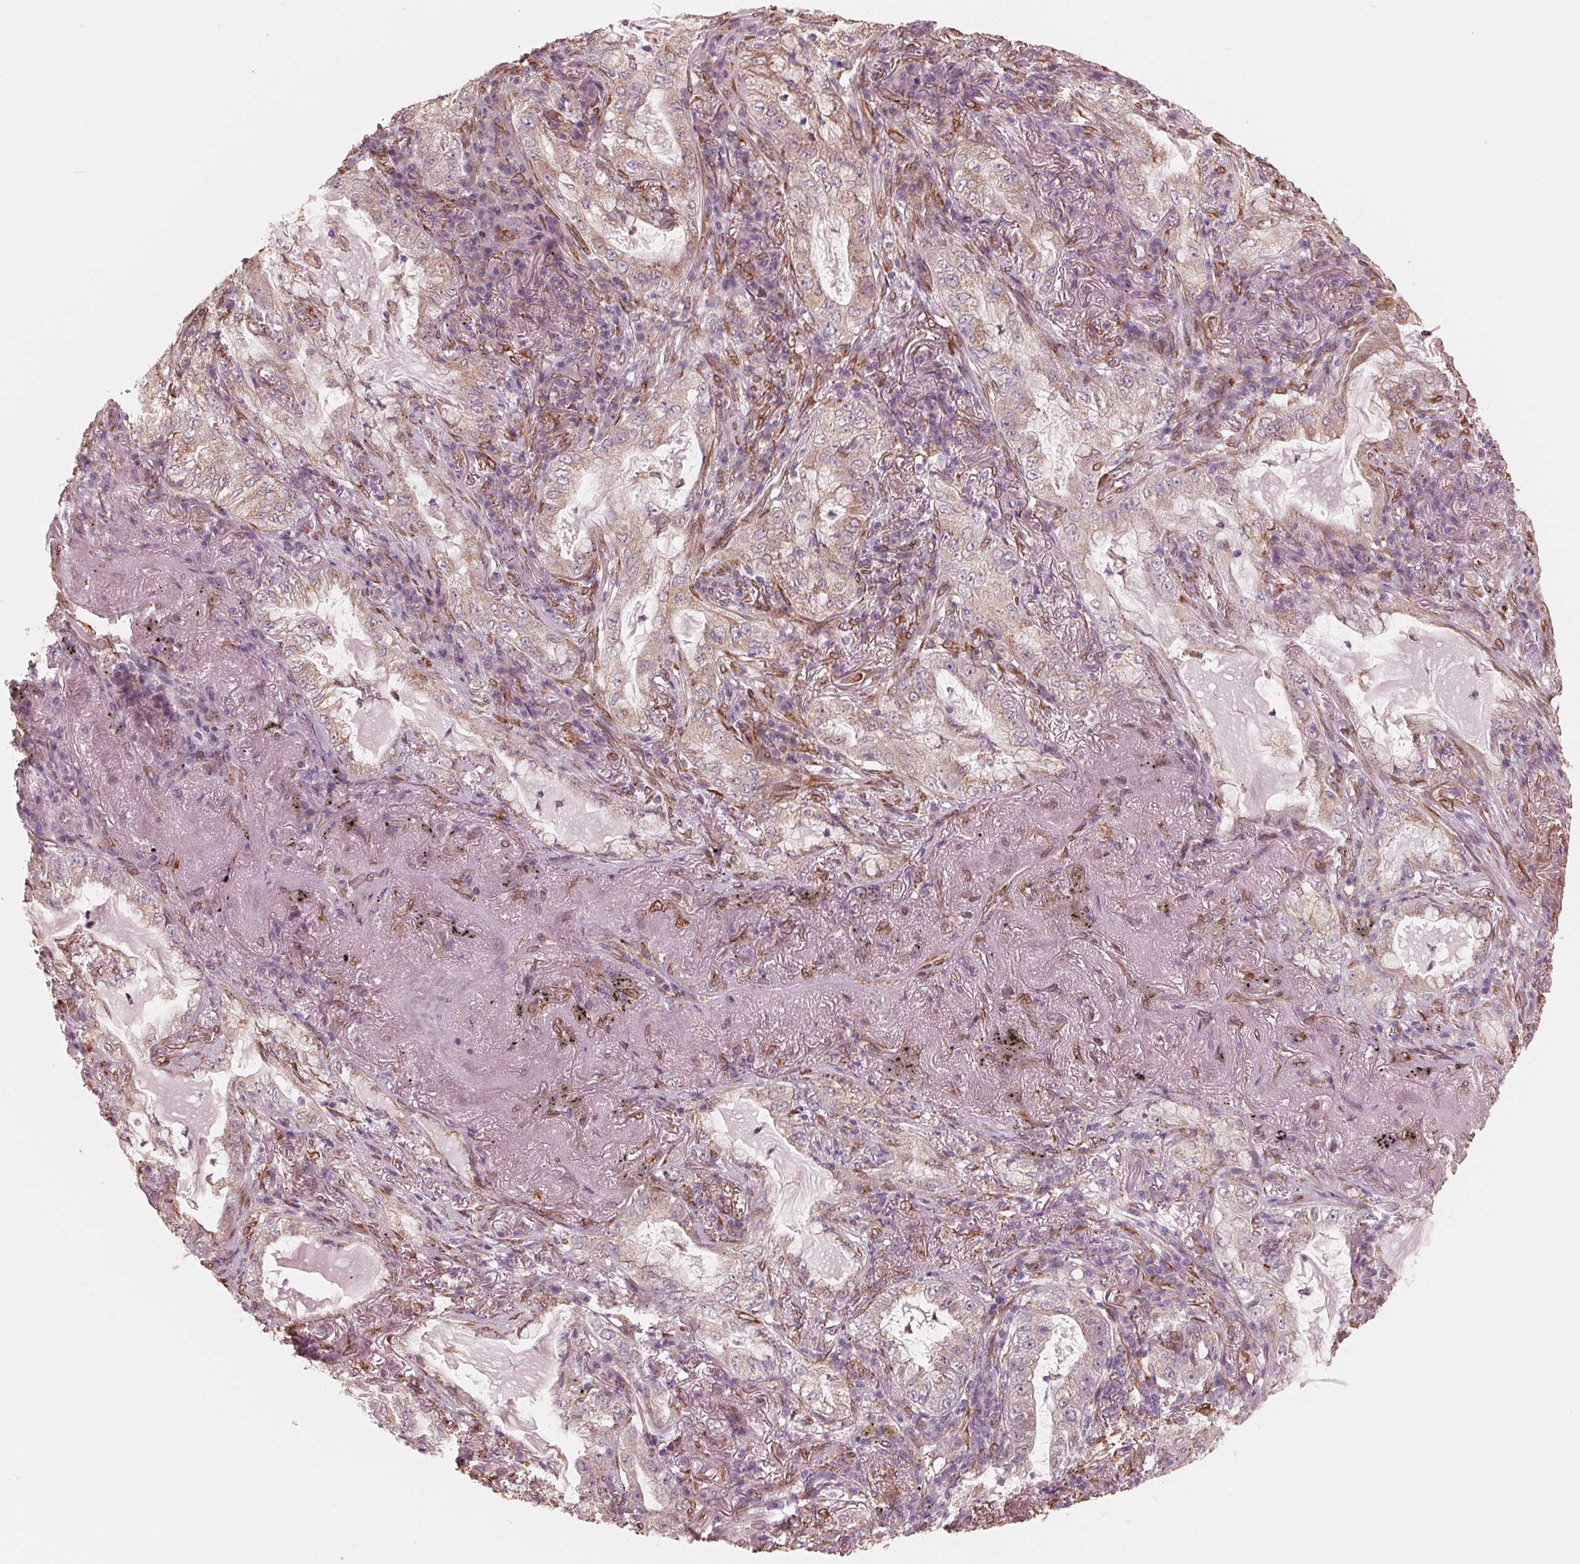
{"staining": {"intensity": "weak", "quantity": ">75%", "location": "cytoplasmic/membranous"}, "tissue": "lung cancer", "cell_type": "Tumor cells", "image_type": "cancer", "snomed": [{"axis": "morphology", "description": "Adenocarcinoma, NOS"}, {"axis": "topography", "description": "Lung"}], "caption": "IHC (DAB (3,3'-diaminobenzidine)) staining of human adenocarcinoma (lung) reveals weak cytoplasmic/membranous protein positivity in about >75% of tumor cells.", "gene": "IKBIP", "patient": {"sex": "female", "age": 73}}